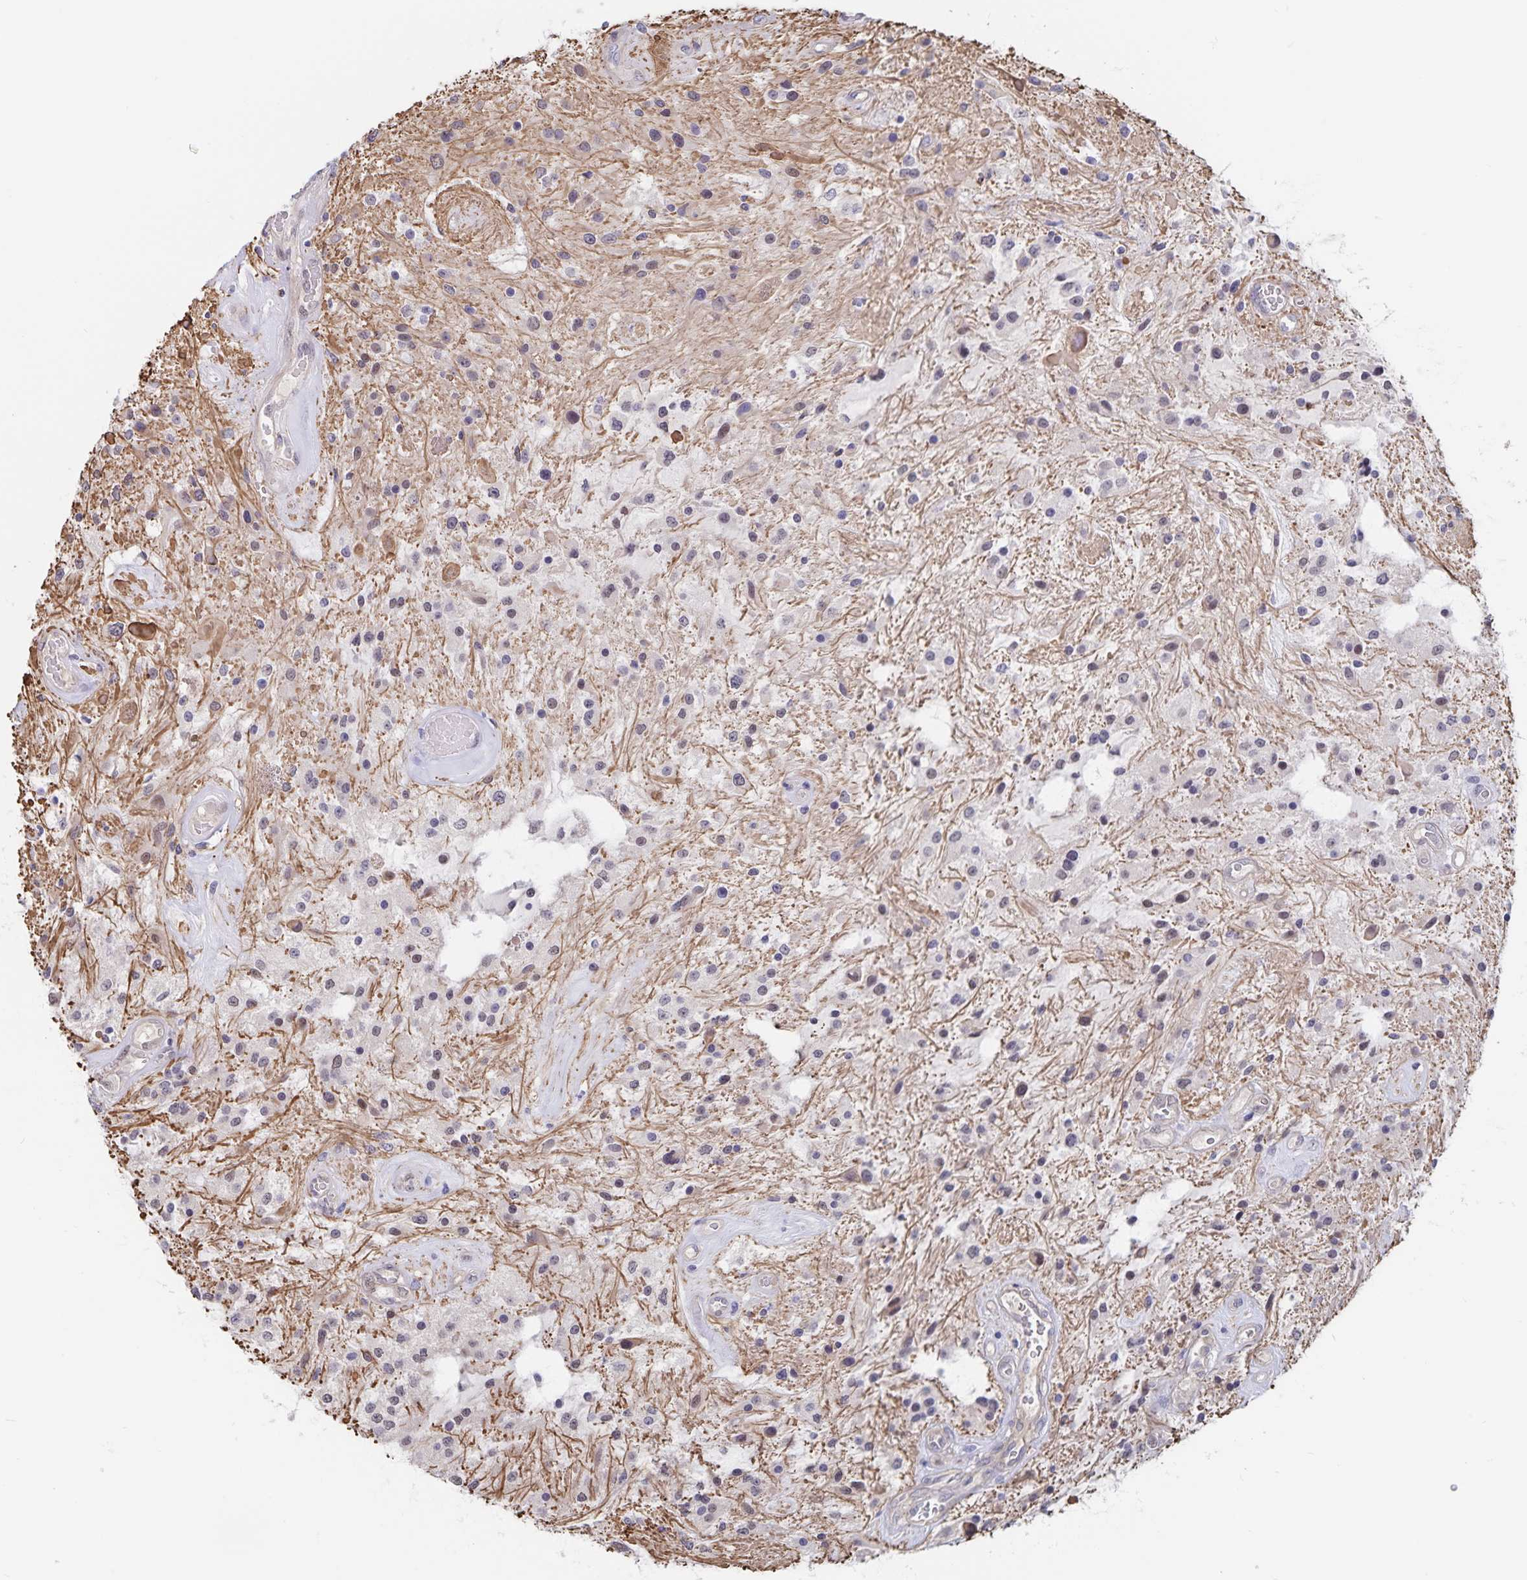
{"staining": {"intensity": "negative", "quantity": "none", "location": "none"}, "tissue": "glioma", "cell_type": "Tumor cells", "image_type": "cancer", "snomed": [{"axis": "morphology", "description": "Glioma, malignant, Low grade"}, {"axis": "topography", "description": "Cerebellum"}], "caption": "The immunohistochemistry image has no significant expression in tumor cells of glioma tissue. Brightfield microscopy of IHC stained with DAB (brown) and hematoxylin (blue), captured at high magnification.", "gene": "BAG6", "patient": {"sex": "female", "age": 14}}